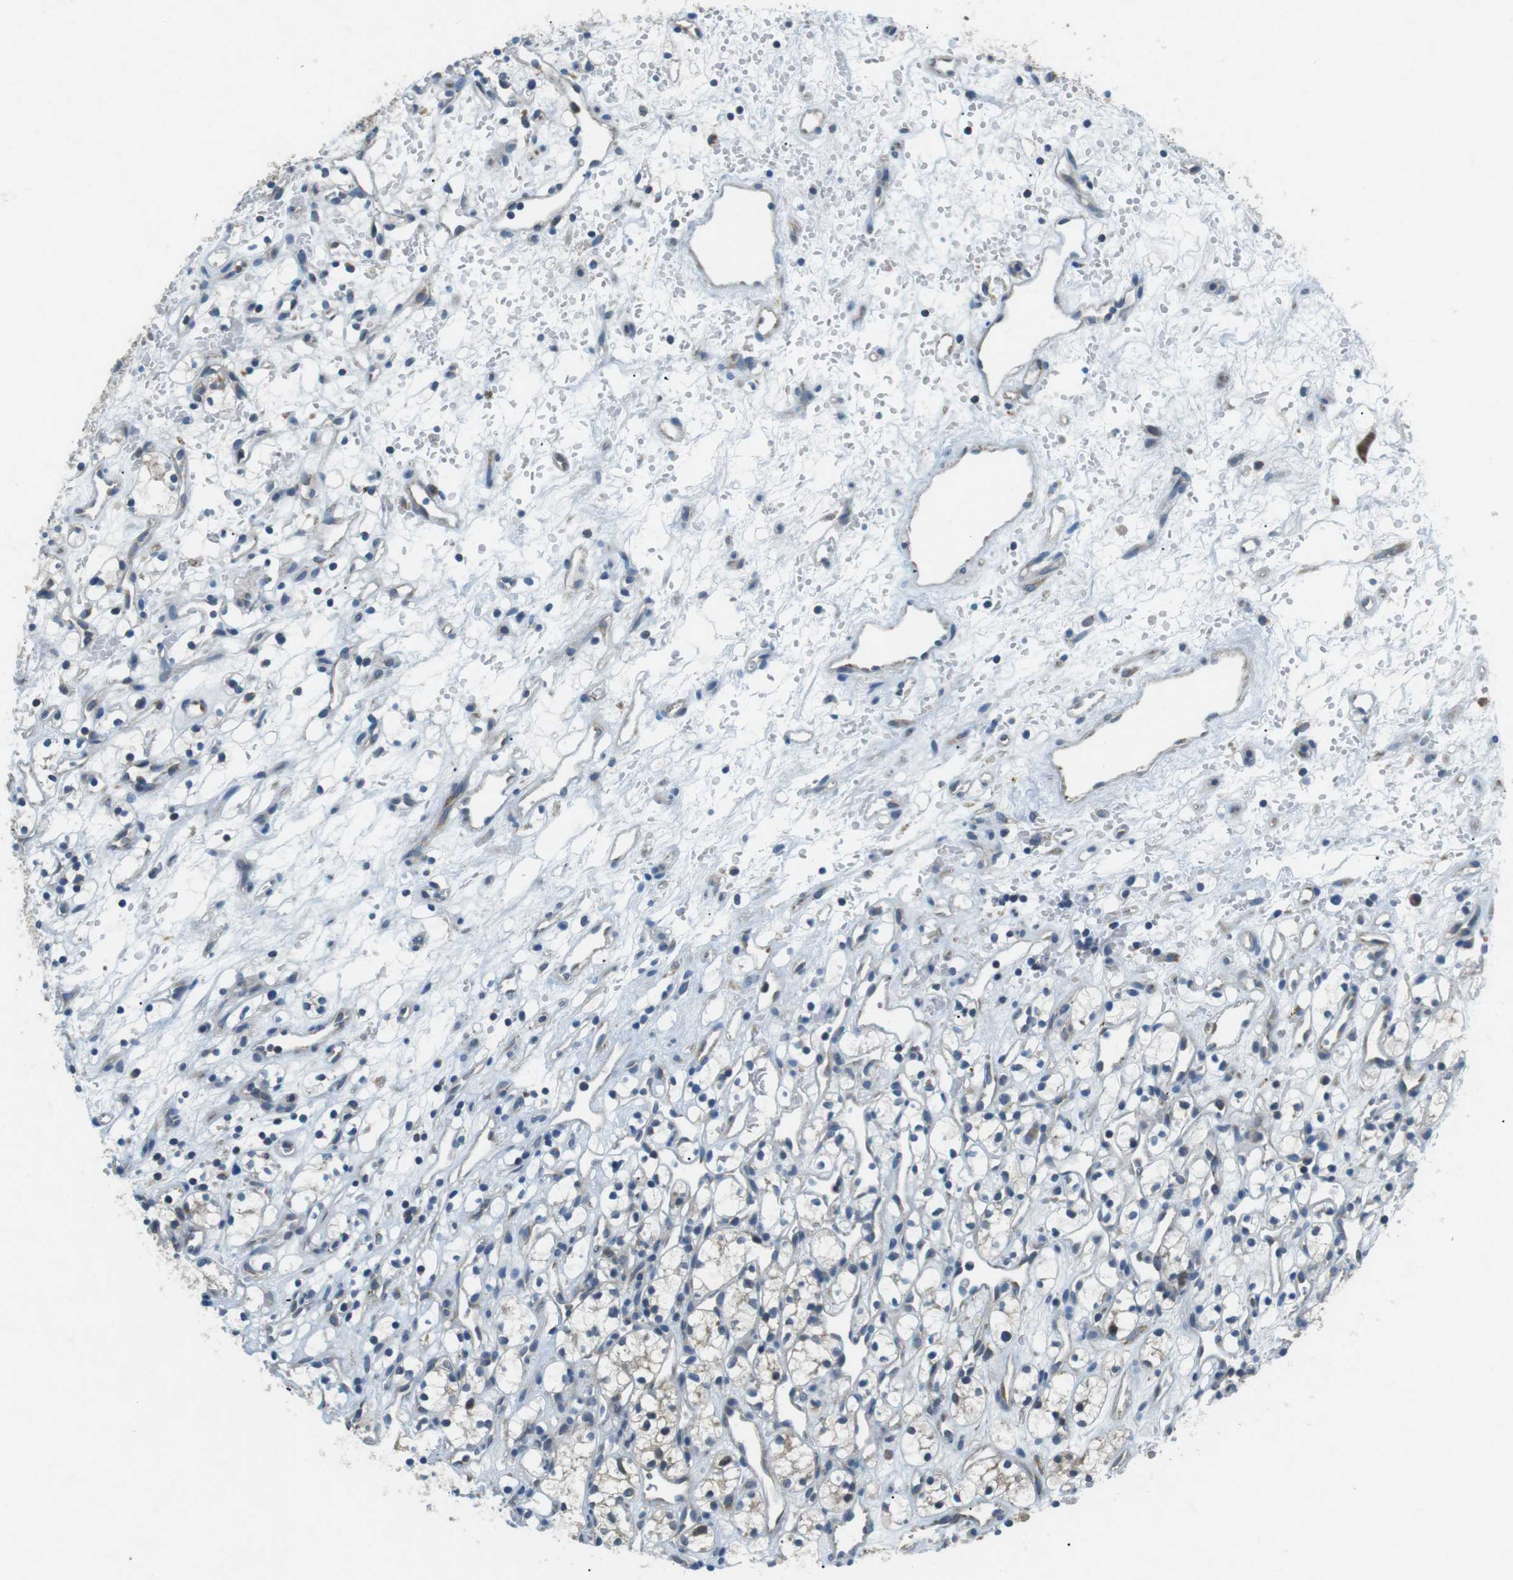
{"staining": {"intensity": "weak", "quantity": "<25%", "location": "cytoplasmic/membranous"}, "tissue": "renal cancer", "cell_type": "Tumor cells", "image_type": "cancer", "snomed": [{"axis": "morphology", "description": "Adenocarcinoma, NOS"}, {"axis": "topography", "description": "Kidney"}], "caption": "This histopathology image is of adenocarcinoma (renal) stained with IHC to label a protein in brown with the nuclei are counter-stained blue. There is no positivity in tumor cells.", "gene": "BACE1", "patient": {"sex": "female", "age": 60}}